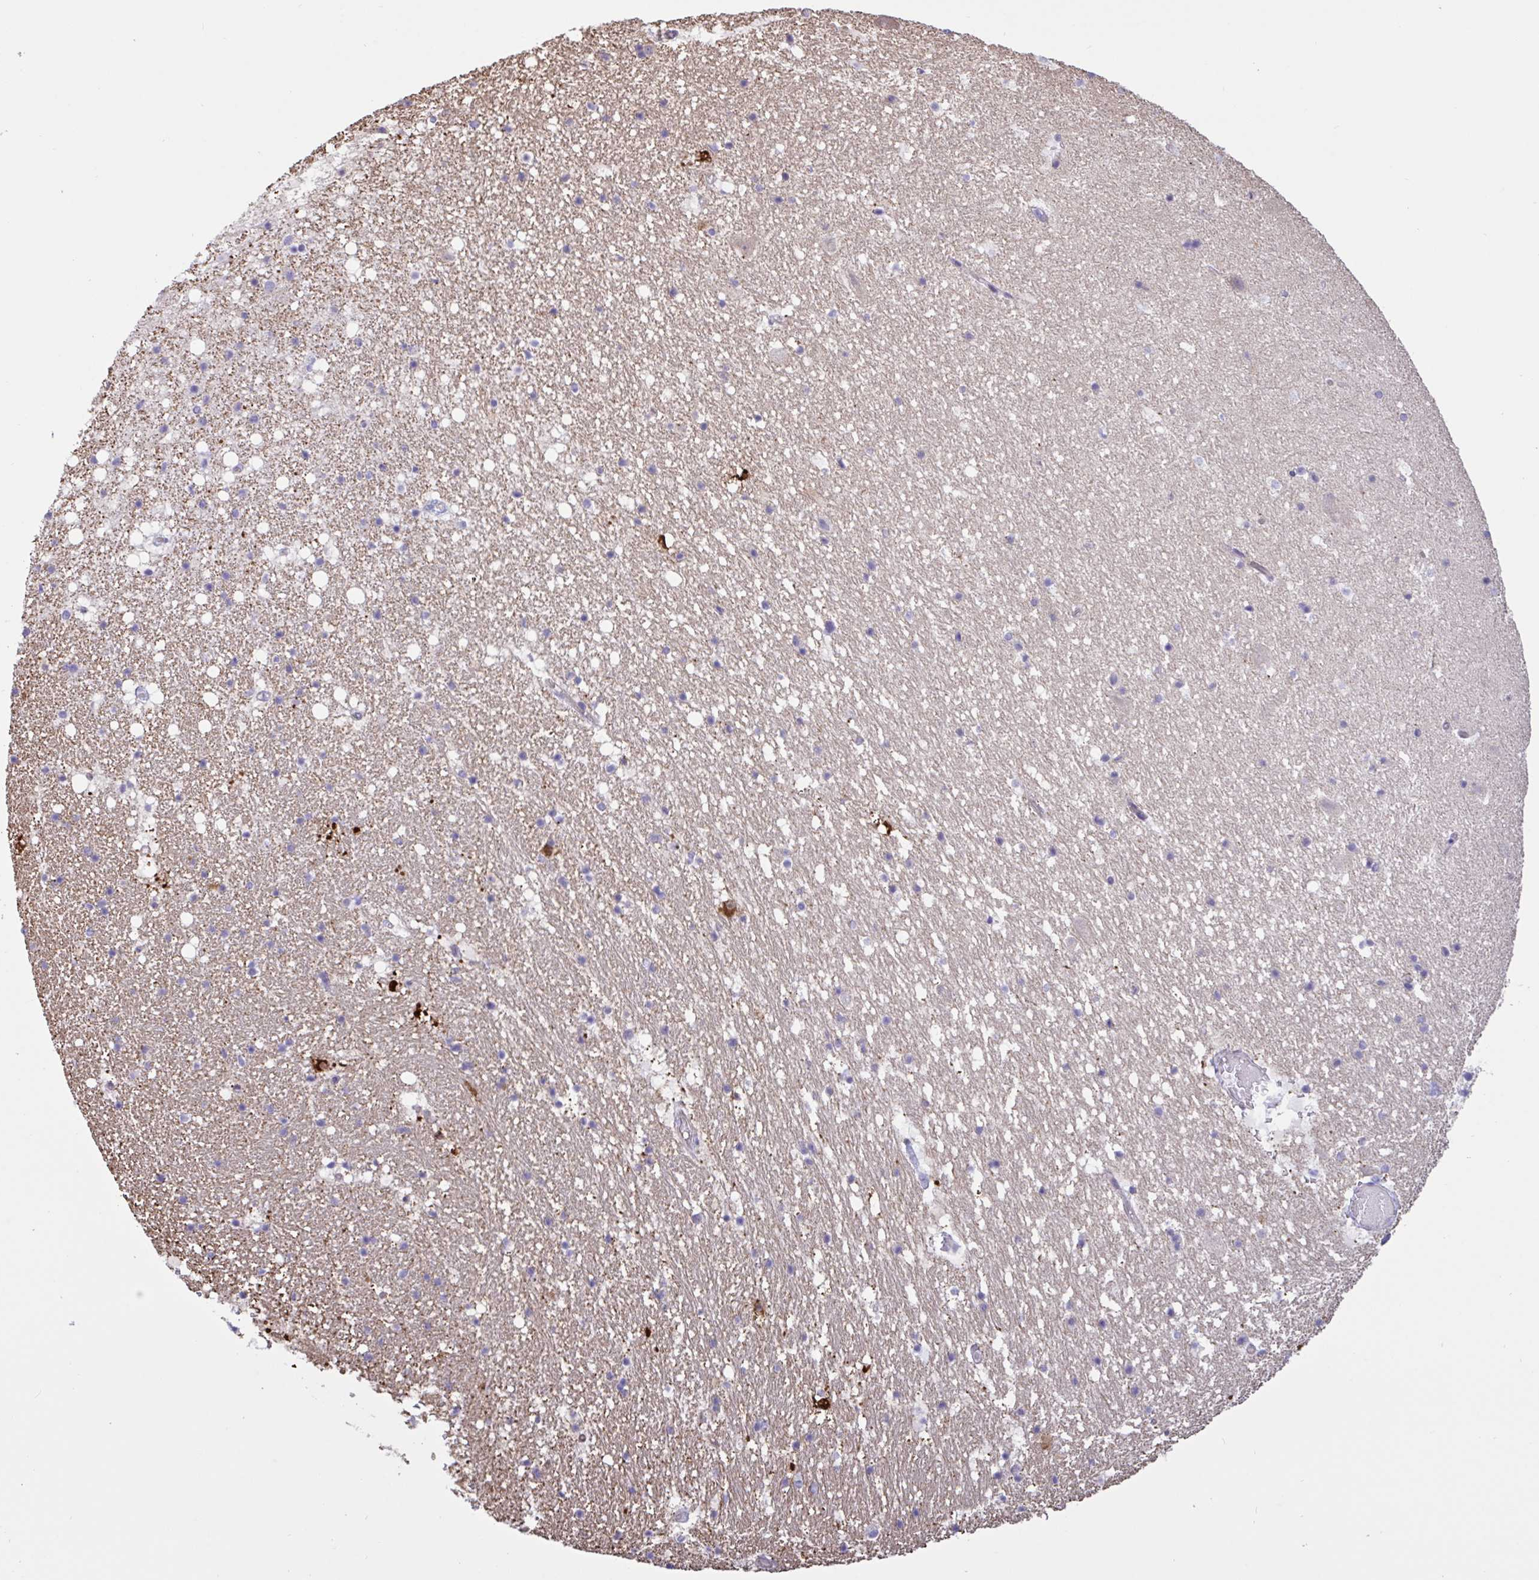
{"staining": {"intensity": "negative", "quantity": "none", "location": "none"}, "tissue": "hippocampus", "cell_type": "Glial cells", "image_type": "normal", "snomed": [{"axis": "morphology", "description": "Normal tissue, NOS"}, {"axis": "topography", "description": "Hippocampus"}], "caption": "Glial cells are negative for brown protein staining in unremarkable hippocampus. (DAB (3,3'-diaminobenzidine) immunohistochemistry visualized using brightfield microscopy, high magnification).", "gene": "RPL22L1", "patient": {"sex": "female", "age": 42}}